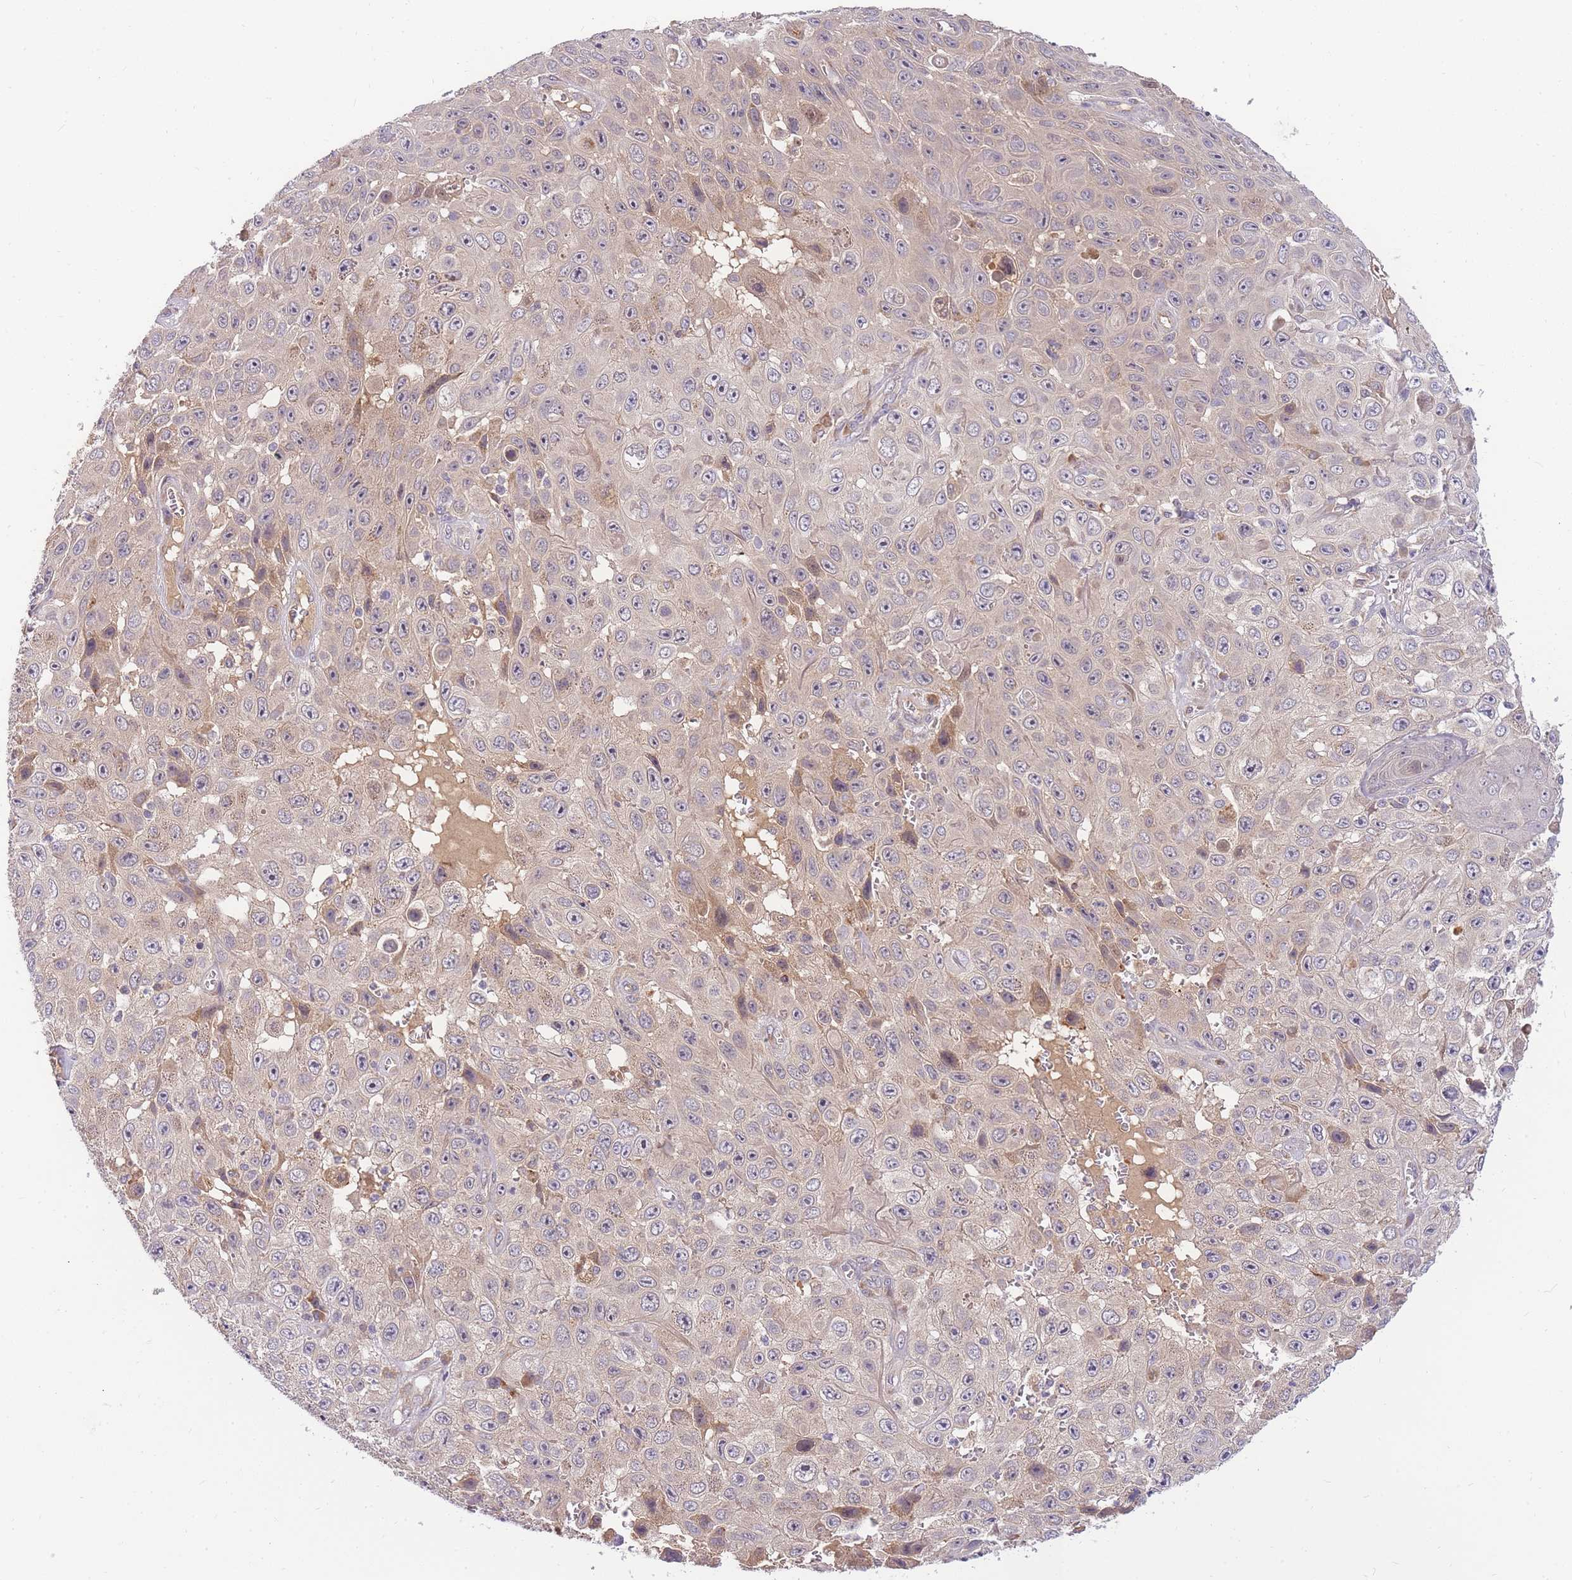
{"staining": {"intensity": "weak", "quantity": "<25%", "location": "cytoplasmic/membranous"}, "tissue": "skin cancer", "cell_type": "Tumor cells", "image_type": "cancer", "snomed": [{"axis": "morphology", "description": "Squamous cell carcinoma, NOS"}, {"axis": "topography", "description": "Skin"}], "caption": "DAB (3,3'-diaminobenzidine) immunohistochemical staining of human skin squamous cell carcinoma reveals no significant positivity in tumor cells.", "gene": "ZNF577", "patient": {"sex": "male", "age": 82}}